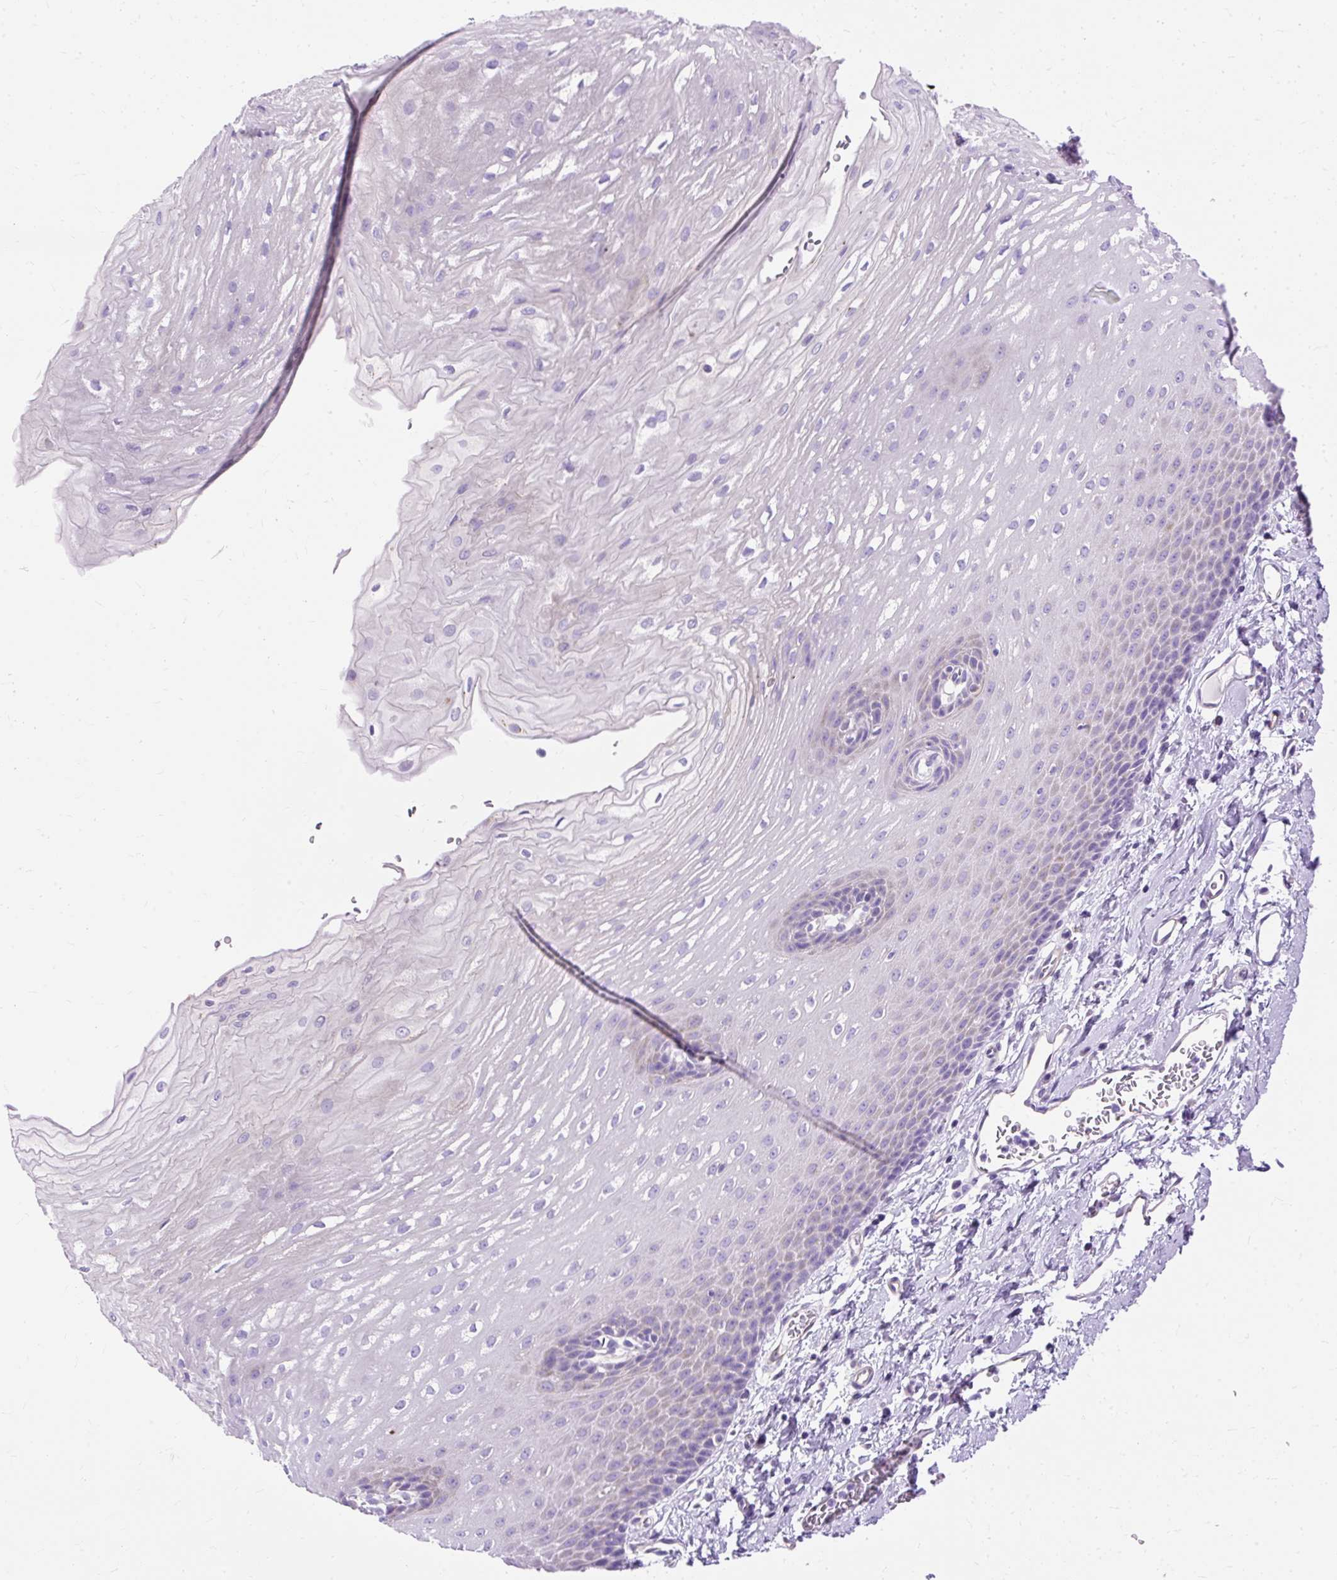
{"staining": {"intensity": "moderate", "quantity": "25%-75%", "location": "cytoplasmic/membranous"}, "tissue": "esophagus", "cell_type": "Squamous epithelial cells", "image_type": "normal", "snomed": [{"axis": "morphology", "description": "Normal tissue, NOS"}, {"axis": "topography", "description": "Esophagus"}], "caption": "Protein expression analysis of benign esophagus displays moderate cytoplasmic/membranous staining in about 25%-75% of squamous epithelial cells. The staining was performed using DAB (3,3'-diaminobenzidine), with brown indicating positive protein expression. Nuclei are stained blue with hematoxylin.", "gene": "MYO6", "patient": {"sex": "male", "age": 70}}